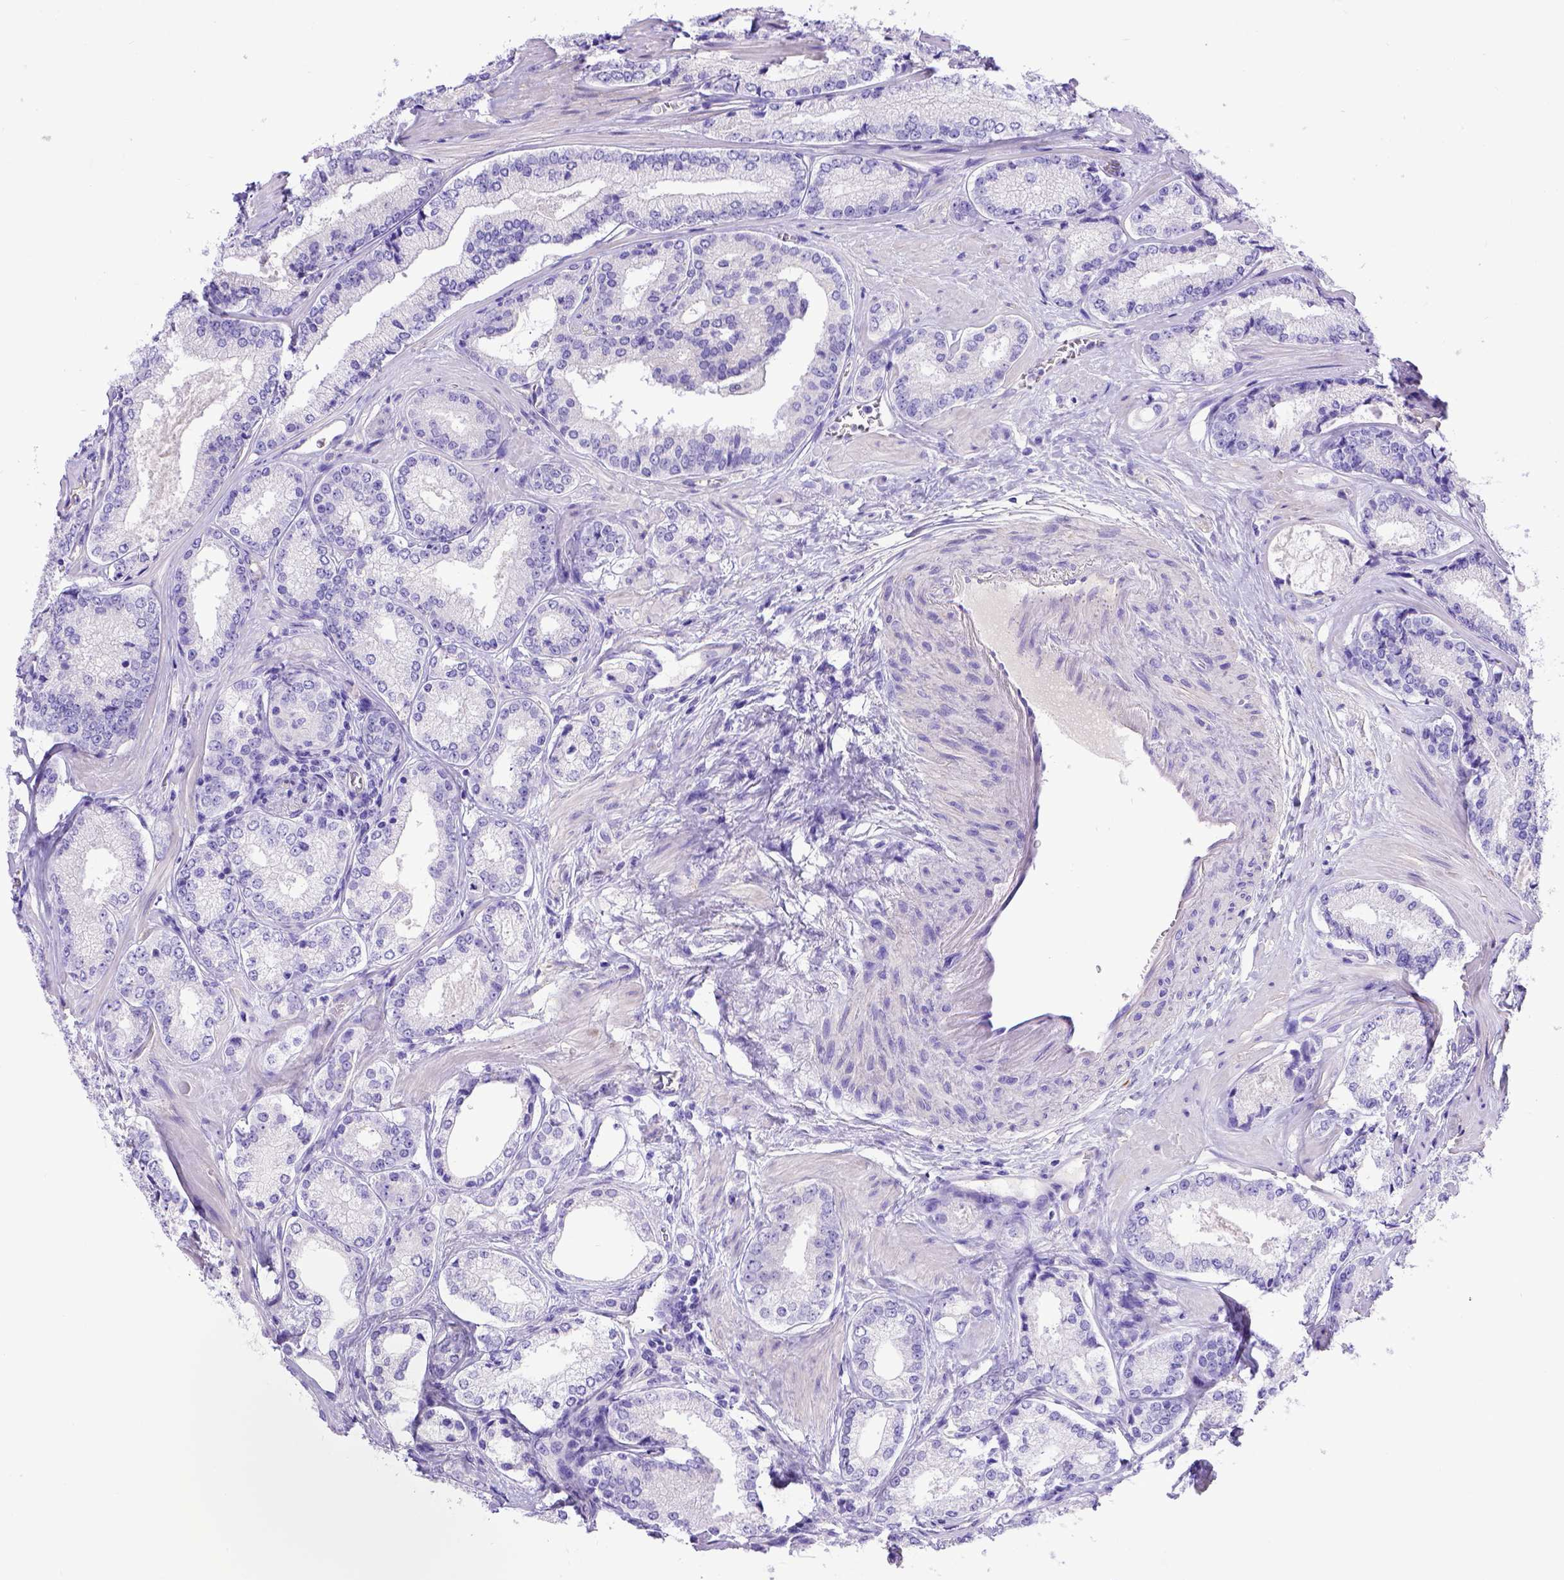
{"staining": {"intensity": "negative", "quantity": "none", "location": "none"}, "tissue": "prostate cancer", "cell_type": "Tumor cells", "image_type": "cancer", "snomed": [{"axis": "morphology", "description": "Adenocarcinoma, Low grade"}, {"axis": "topography", "description": "Prostate"}], "caption": "Prostate cancer (adenocarcinoma (low-grade)) stained for a protein using IHC demonstrates no staining tumor cells.", "gene": "LRRC18", "patient": {"sex": "male", "age": 56}}